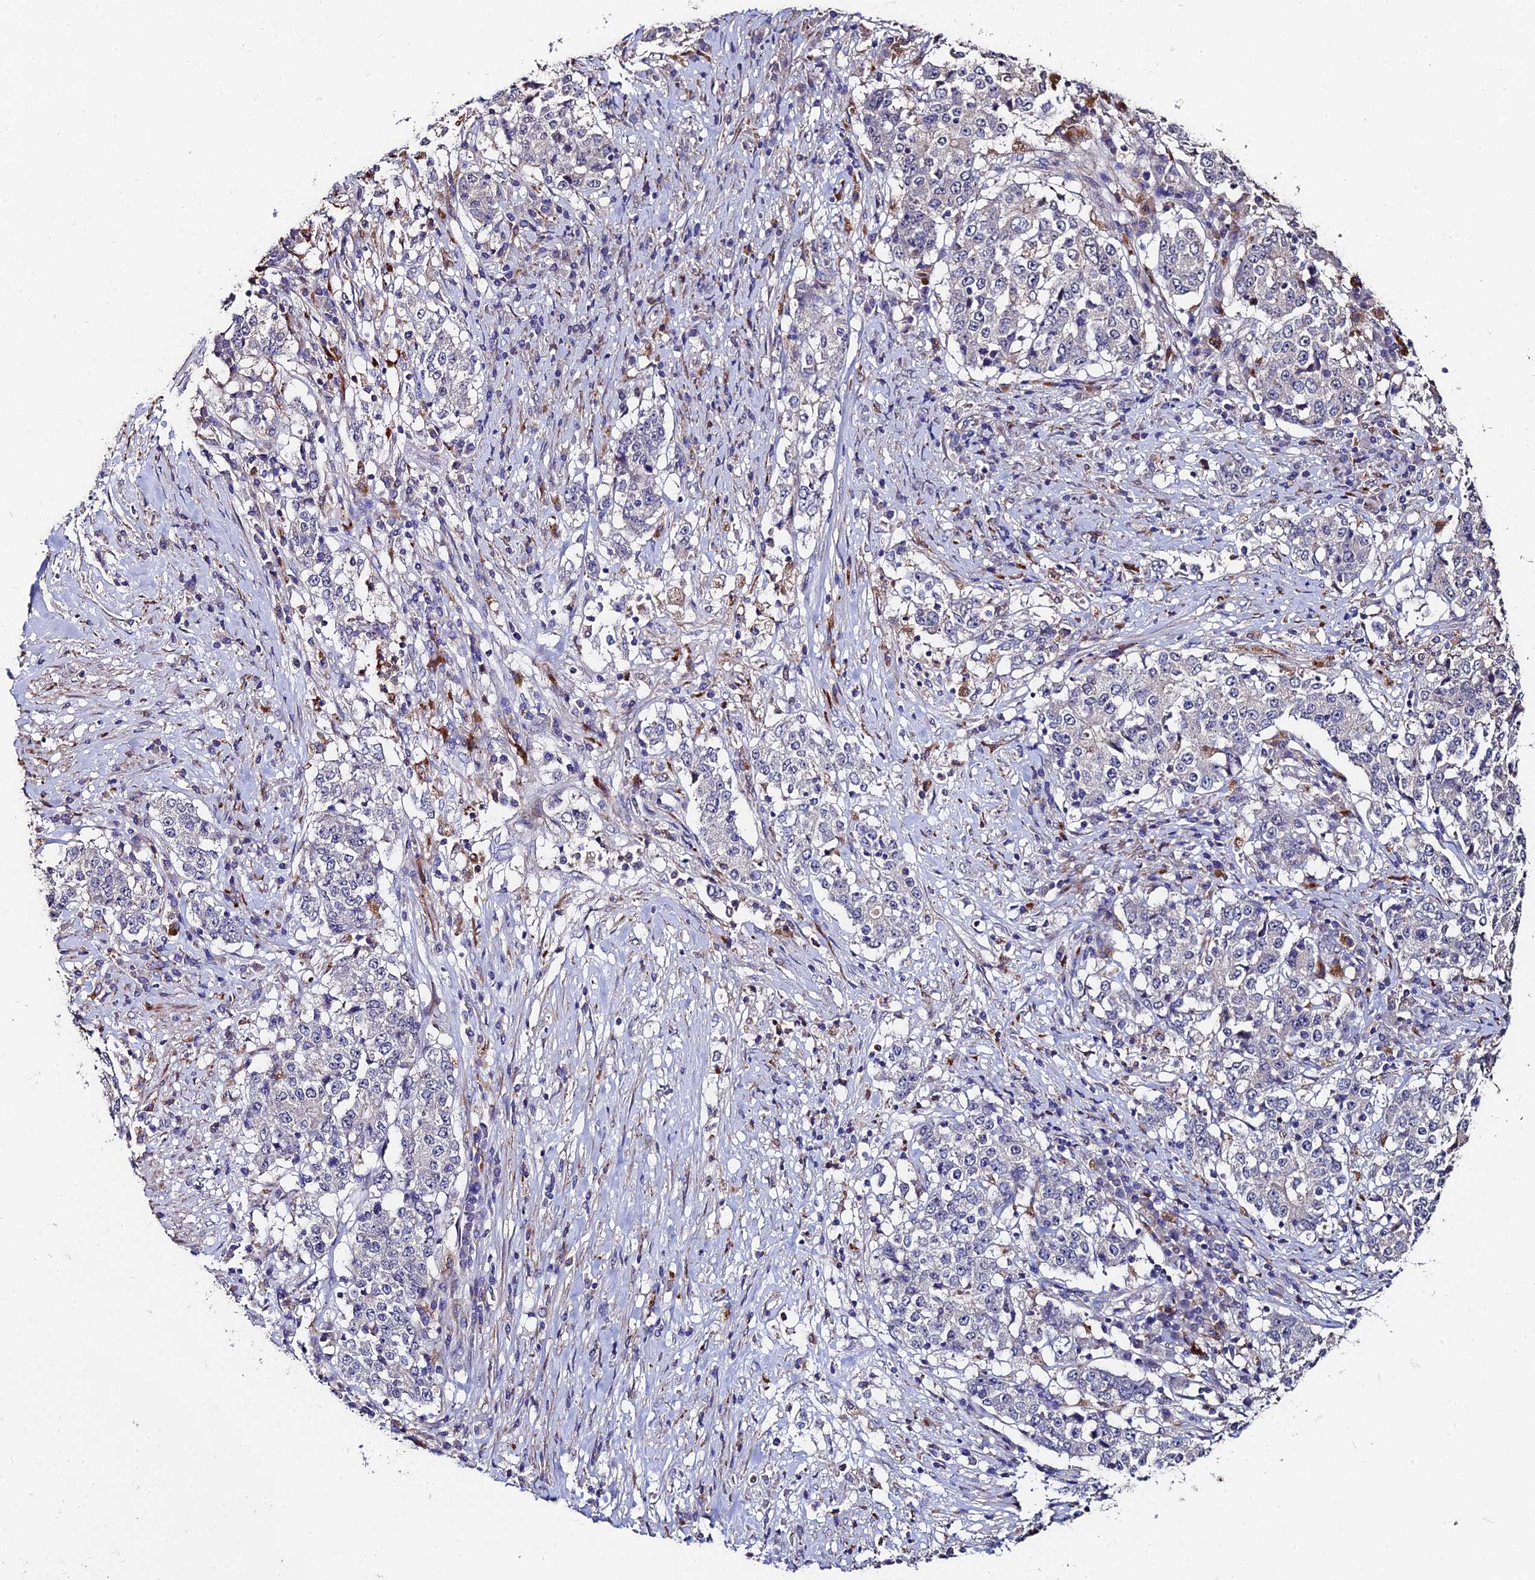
{"staining": {"intensity": "negative", "quantity": "none", "location": "none"}, "tissue": "stomach cancer", "cell_type": "Tumor cells", "image_type": "cancer", "snomed": [{"axis": "morphology", "description": "Adenocarcinoma, NOS"}, {"axis": "topography", "description": "Stomach"}], "caption": "The photomicrograph exhibits no significant expression in tumor cells of stomach cancer.", "gene": "ACTR5", "patient": {"sex": "male", "age": 59}}